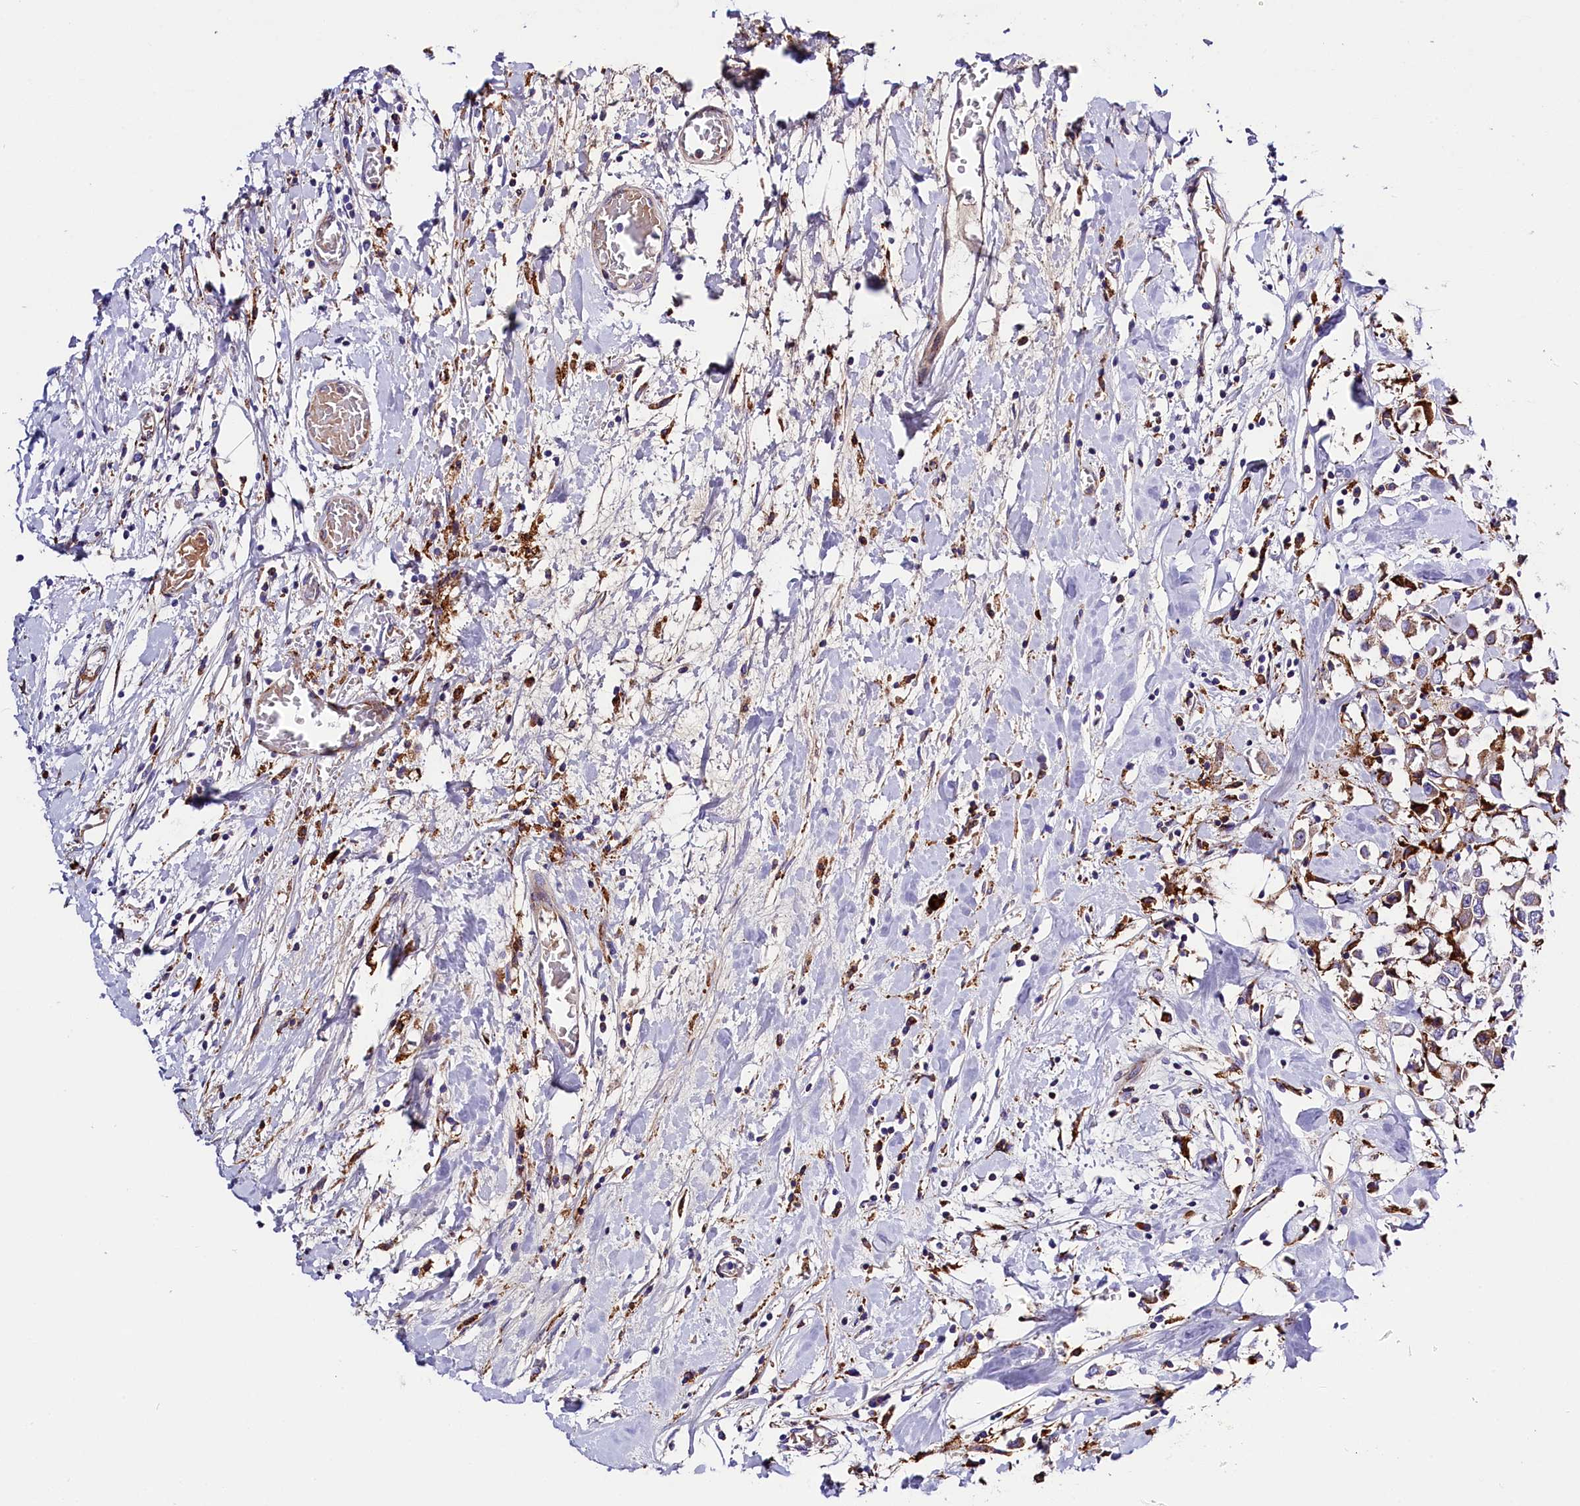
{"staining": {"intensity": "negative", "quantity": "none", "location": "none"}, "tissue": "breast cancer", "cell_type": "Tumor cells", "image_type": "cancer", "snomed": [{"axis": "morphology", "description": "Duct carcinoma"}, {"axis": "topography", "description": "Breast"}], "caption": "Invasive ductal carcinoma (breast) was stained to show a protein in brown. There is no significant expression in tumor cells.", "gene": "CMTR2", "patient": {"sex": "female", "age": 61}}